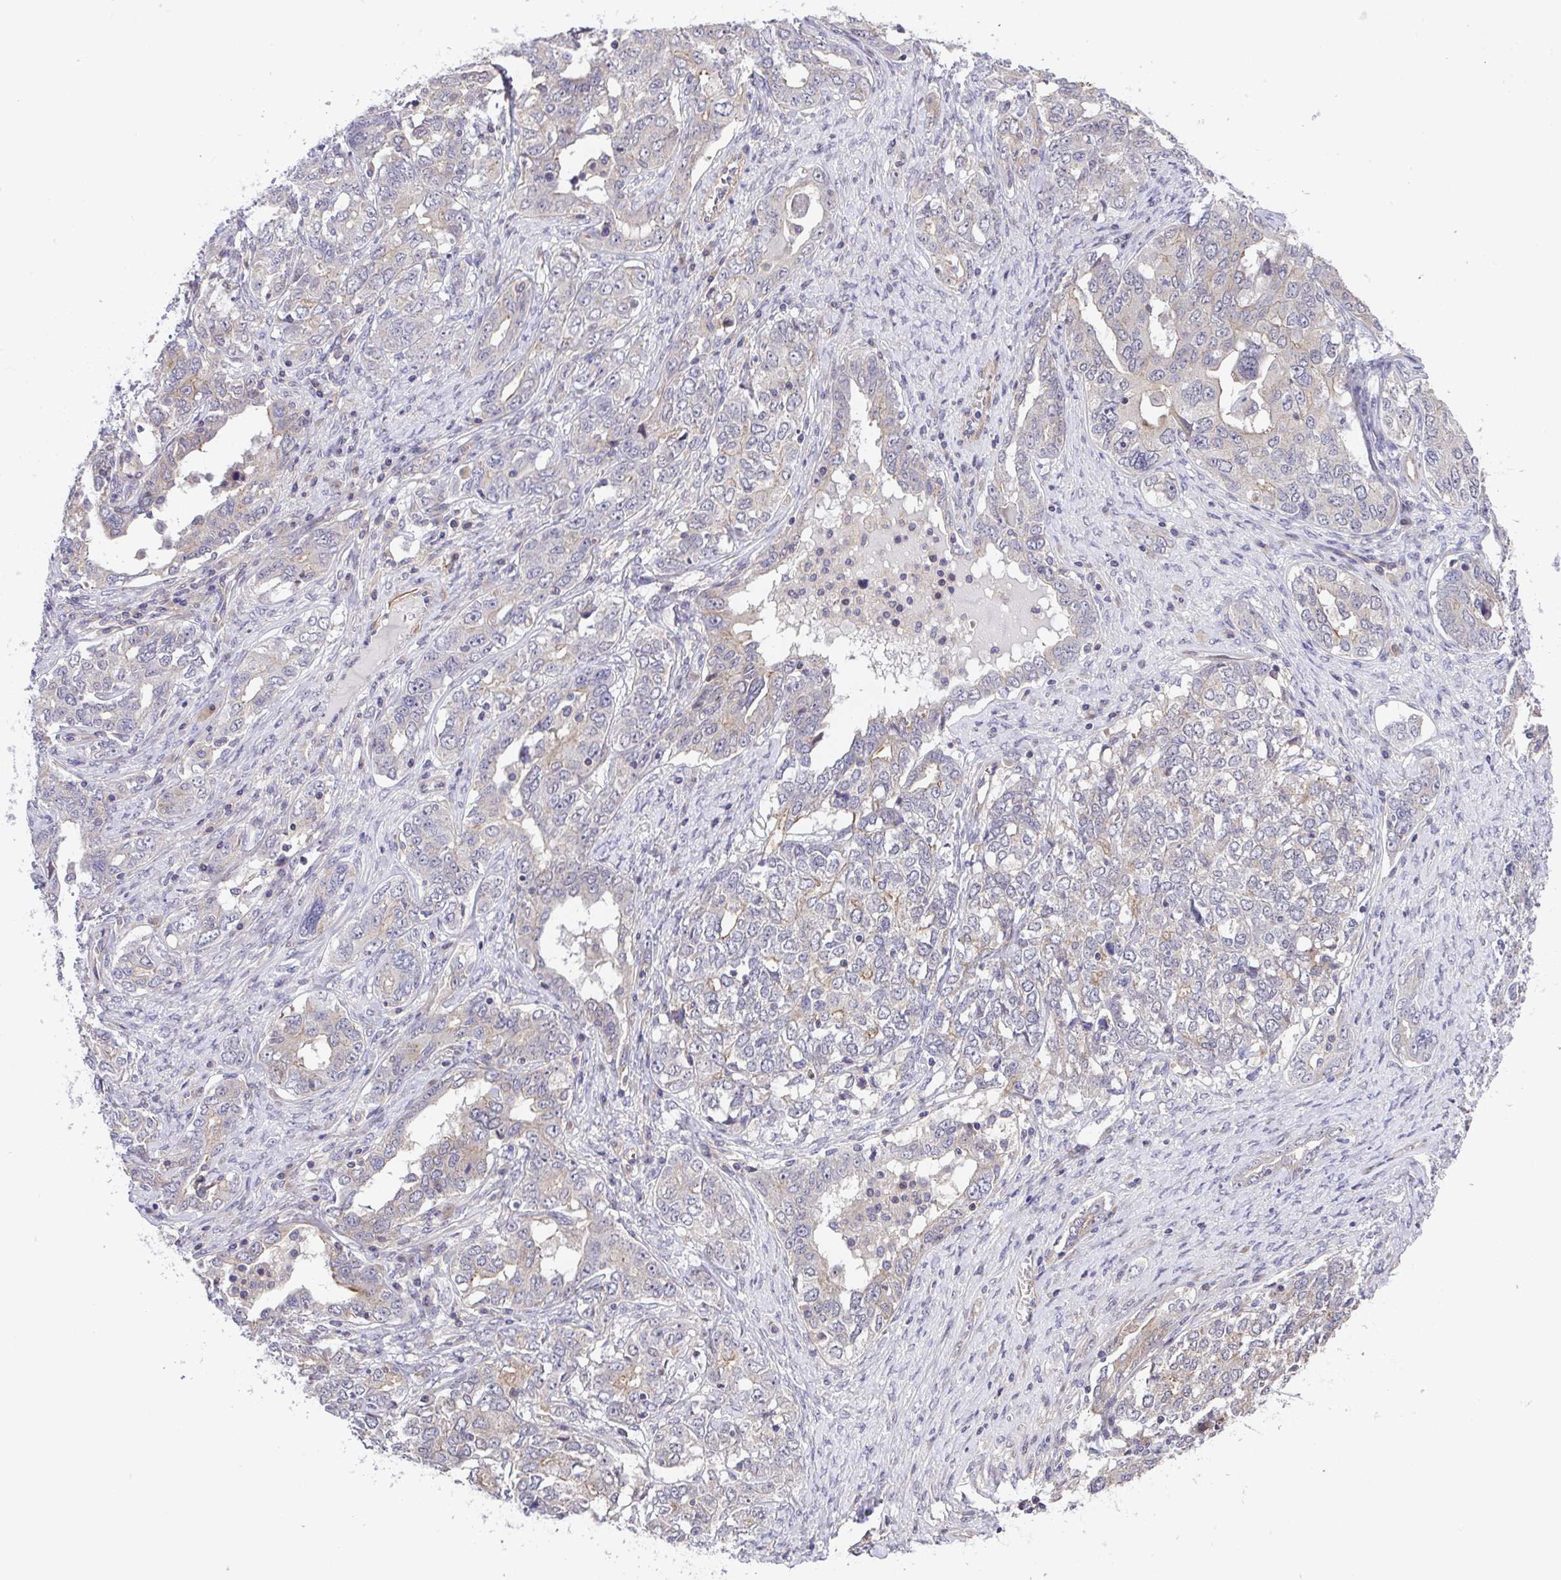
{"staining": {"intensity": "weak", "quantity": "<25%", "location": "cytoplasmic/membranous"}, "tissue": "ovarian cancer", "cell_type": "Tumor cells", "image_type": "cancer", "snomed": [{"axis": "morphology", "description": "Carcinoma, endometroid"}, {"axis": "topography", "description": "Ovary"}], "caption": "This is an IHC image of endometroid carcinoma (ovarian). There is no staining in tumor cells.", "gene": "ZNF696", "patient": {"sex": "female", "age": 62}}